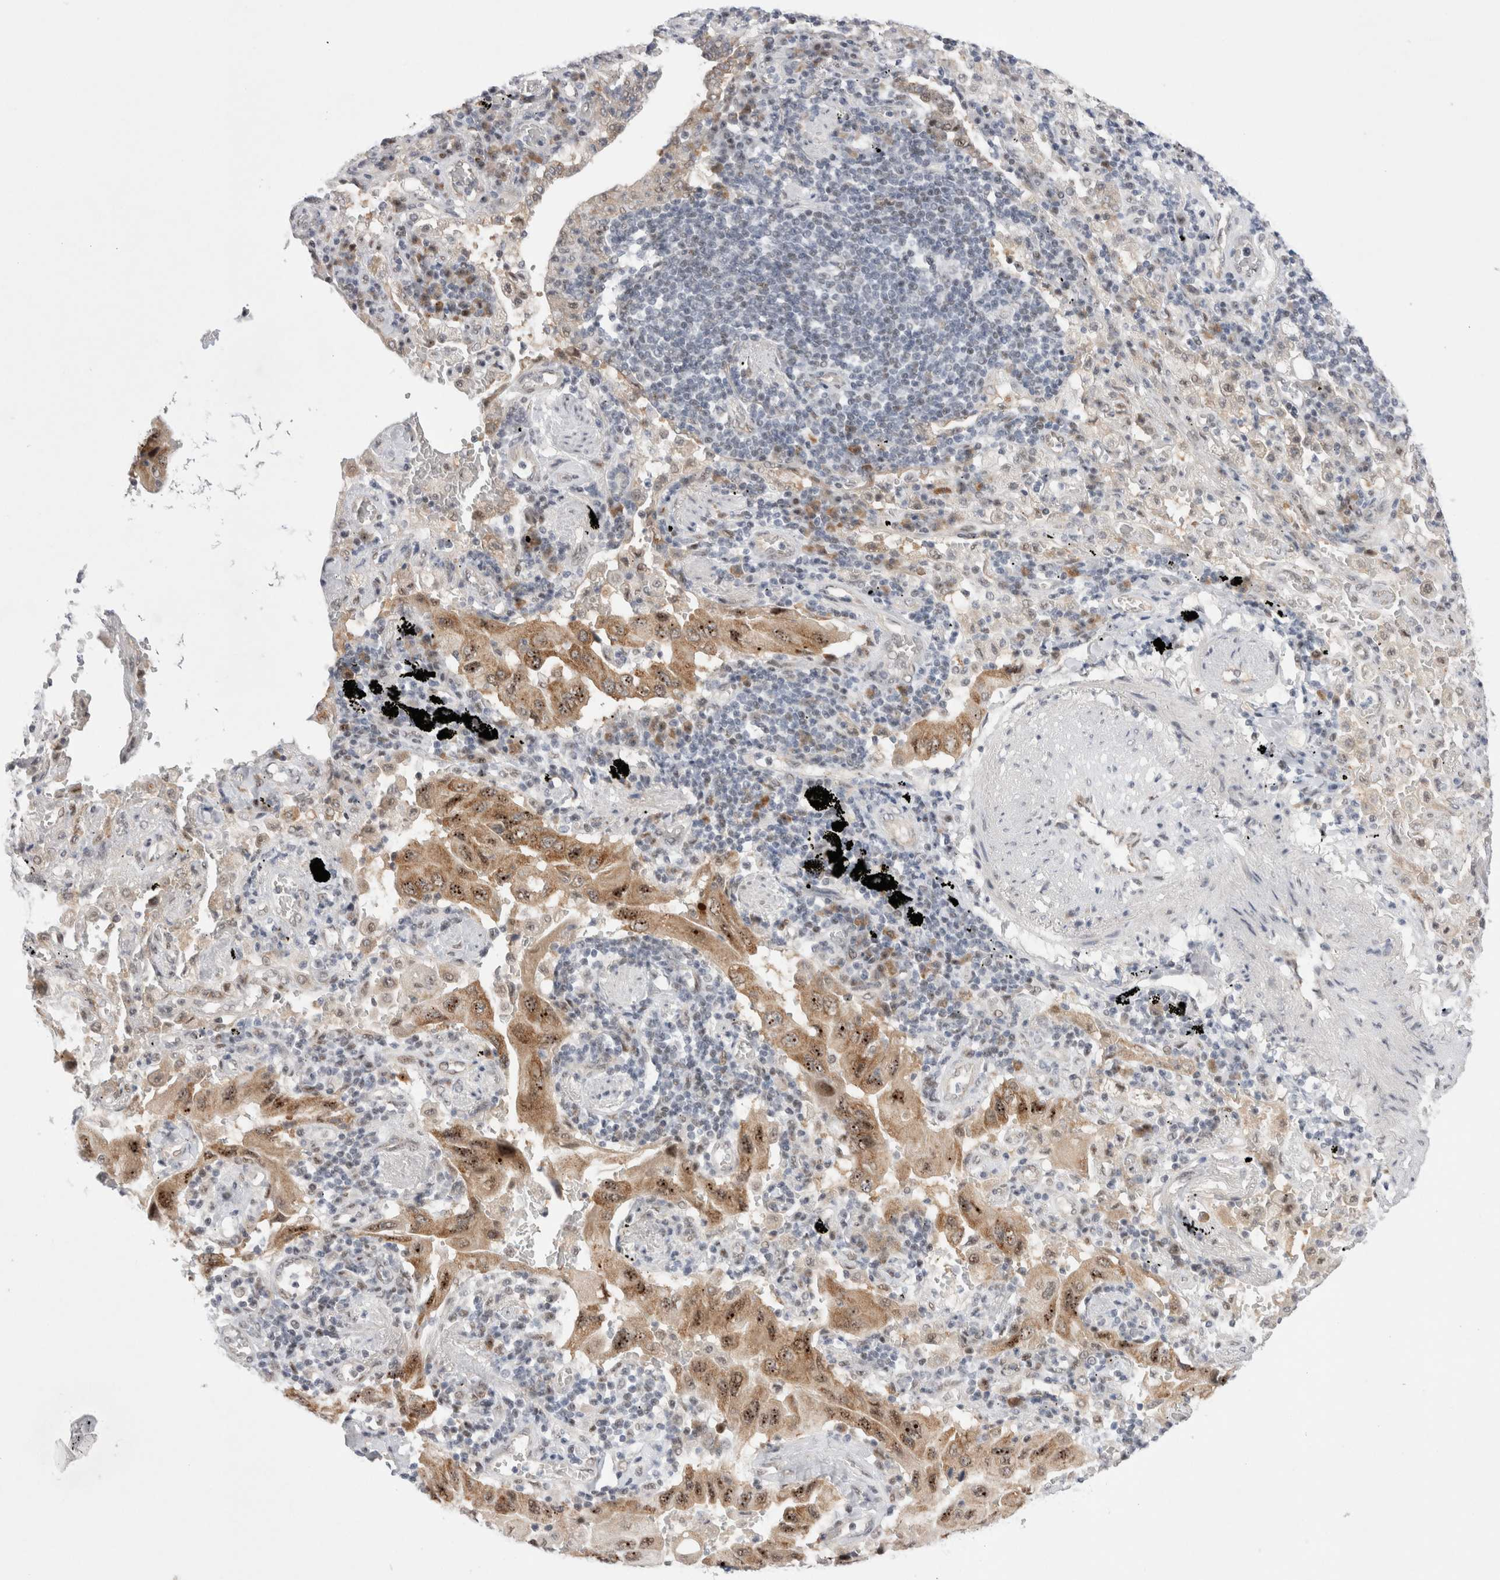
{"staining": {"intensity": "moderate", "quantity": ">75%", "location": "cytoplasmic/membranous,nuclear"}, "tissue": "lung cancer", "cell_type": "Tumor cells", "image_type": "cancer", "snomed": [{"axis": "morphology", "description": "Adenocarcinoma, NOS"}, {"axis": "topography", "description": "Lung"}], "caption": "The histopathology image reveals staining of lung cancer, revealing moderate cytoplasmic/membranous and nuclear protein positivity (brown color) within tumor cells.", "gene": "WIPF2", "patient": {"sex": "female", "age": 65}}